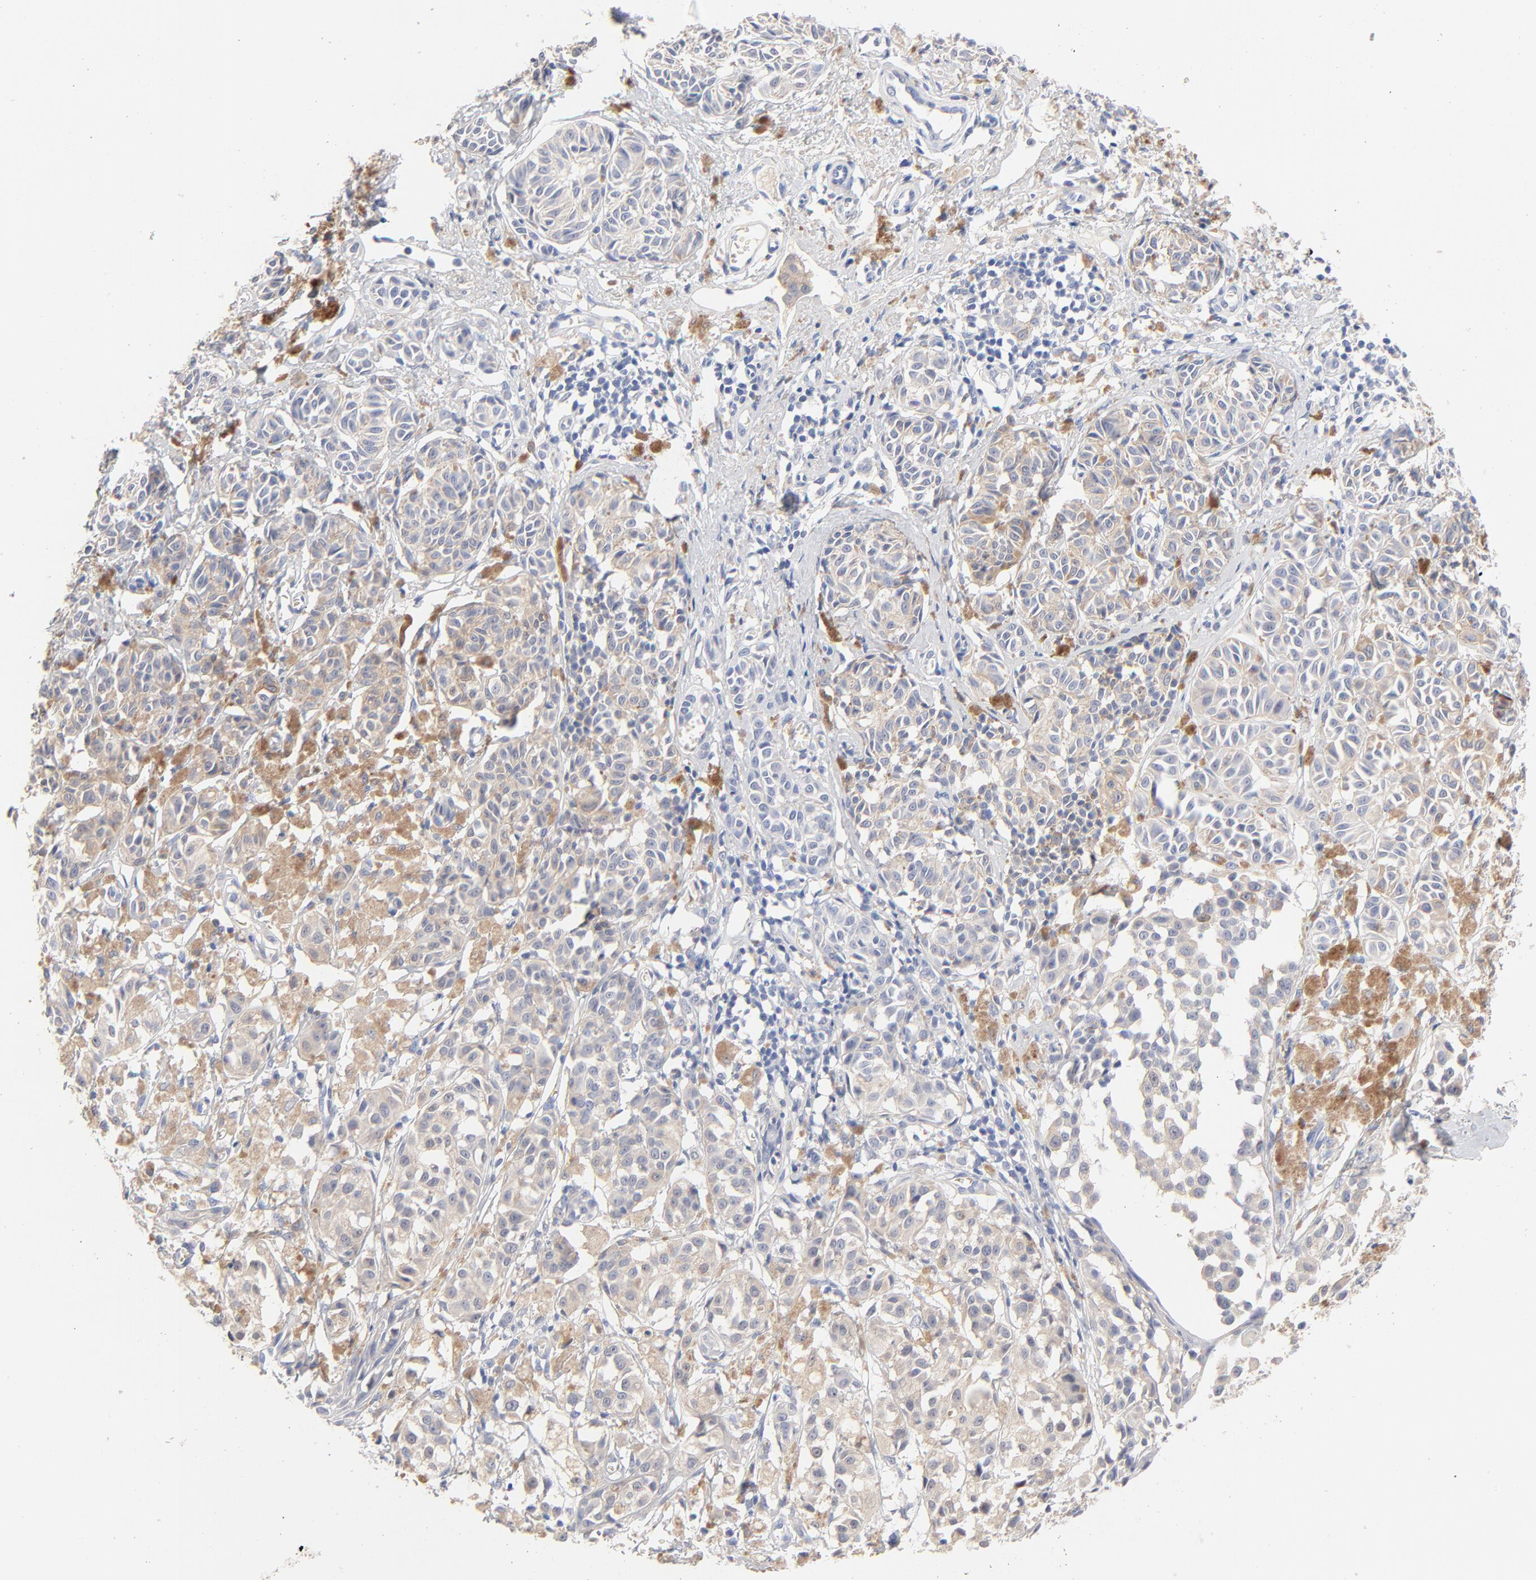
{"staining": {"intensity": "weak", "quantity": "25%-75%", "location": "cytoplasmic/membranous"}, "tissue": "melanoma", "cell_type": "Tumor cells", "image_type": "cancer", "snomed": [{"axis": "morphology", "description": "Malignant melanoma, NOS"}, {"axis": "topography", "description": "Skin"}], "caption": "A micrograph showing weak cytoplasmic/membranous staining in about 25%-75% of tumor cells in malignant melanoma, as visualized by brown immunohistochemical staining.", "gene": "CPS1", "patient": {"sex": "male", "age": 76}}